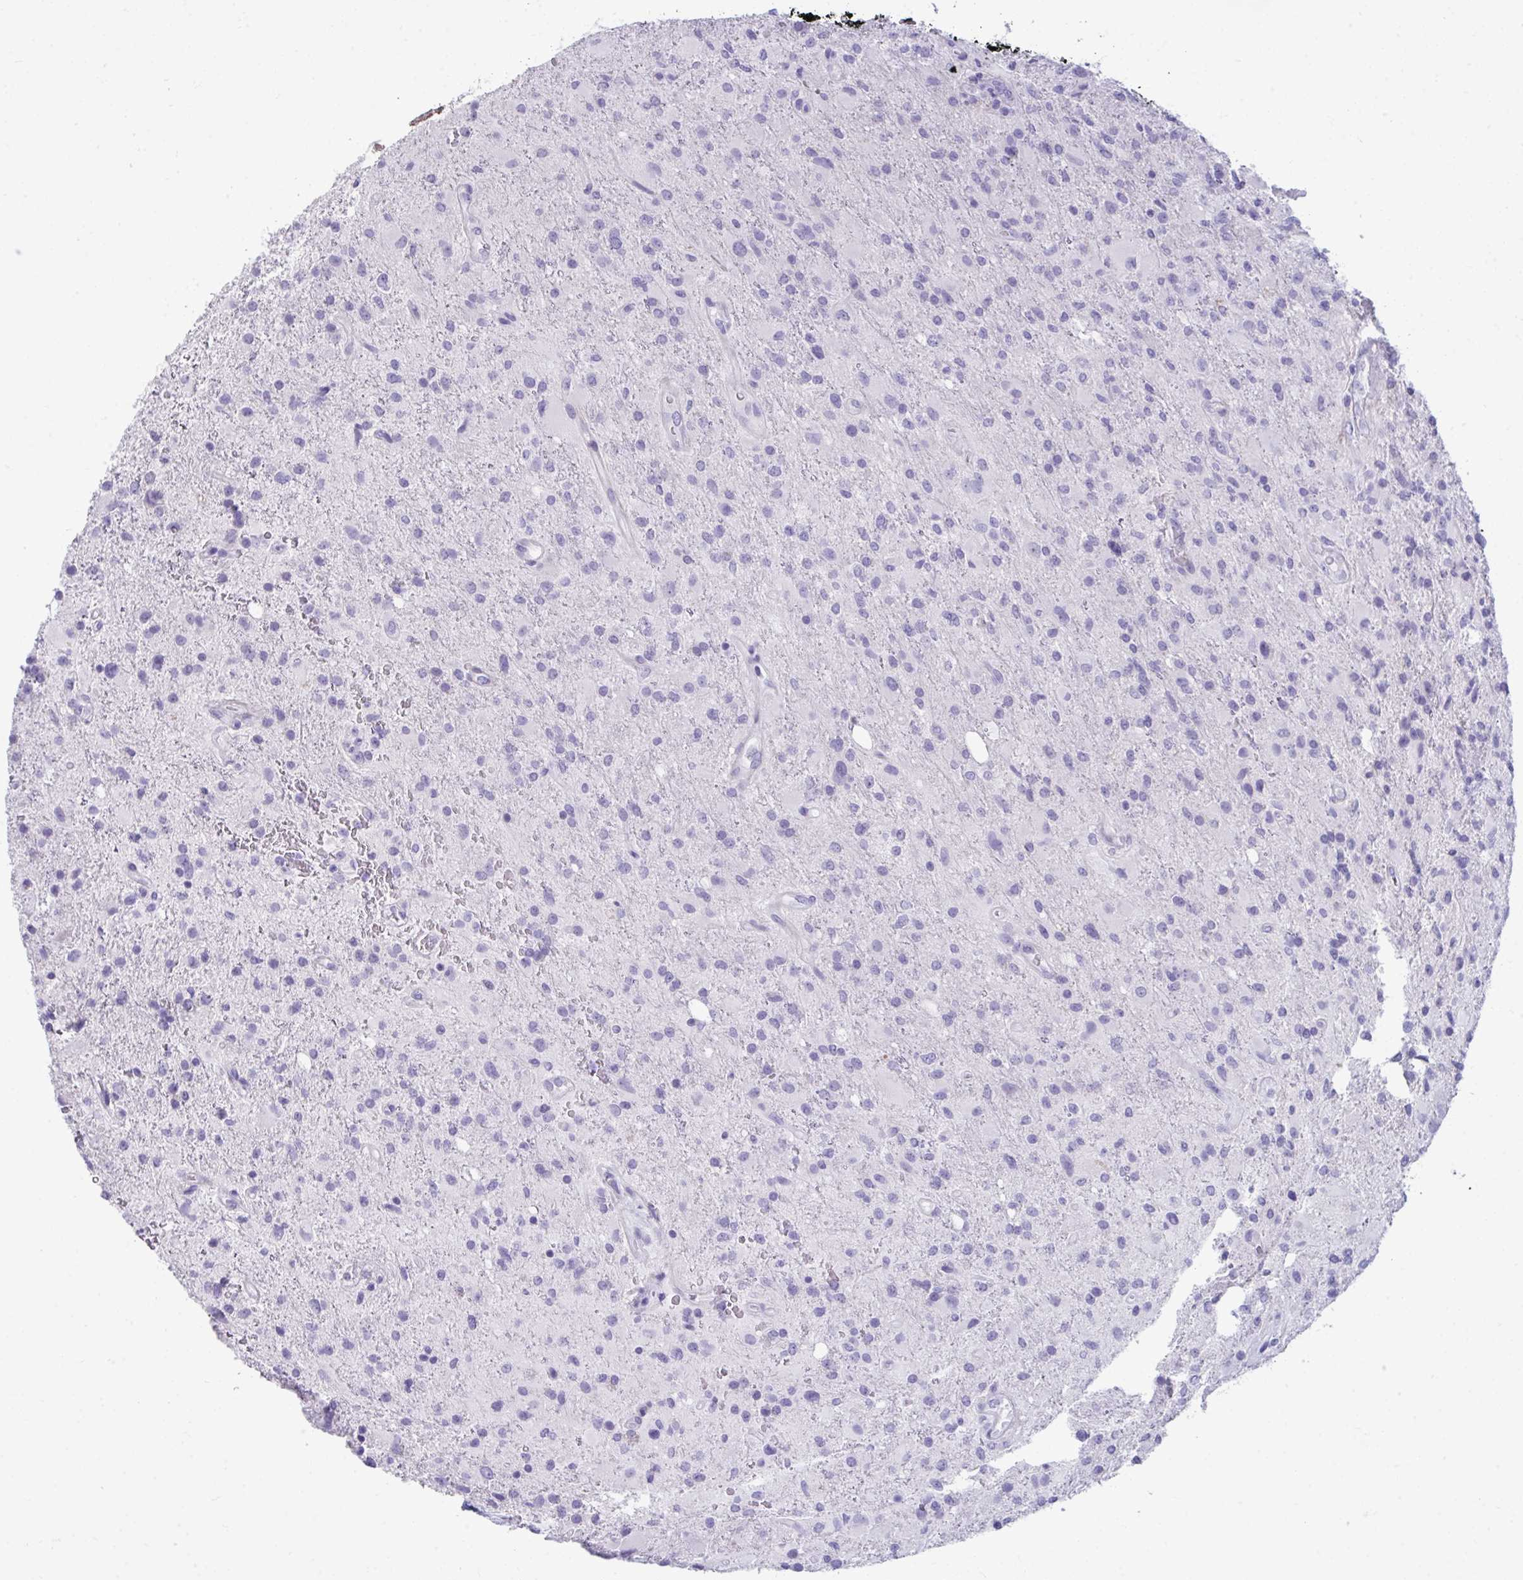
{"staining": {"intensity": "negative", "quantity": "none", "location": "none"}, "tissue": "glioma", "cell_type": "Tumor cells", "image_type": "cancer", "snomed": [{"axis": "morphology", "description": "Glioma, malignant, High grade"}, {"axis": "topography", "description": "Brain"}], "caption": "Immunohistochemistry histopathology image of human malignant glioma (high-grade) stained for a protein (brown), which shows no staining in tumor cells.", "gene": "PIGZ", "patient": {"sex": "male", "age": 53}}